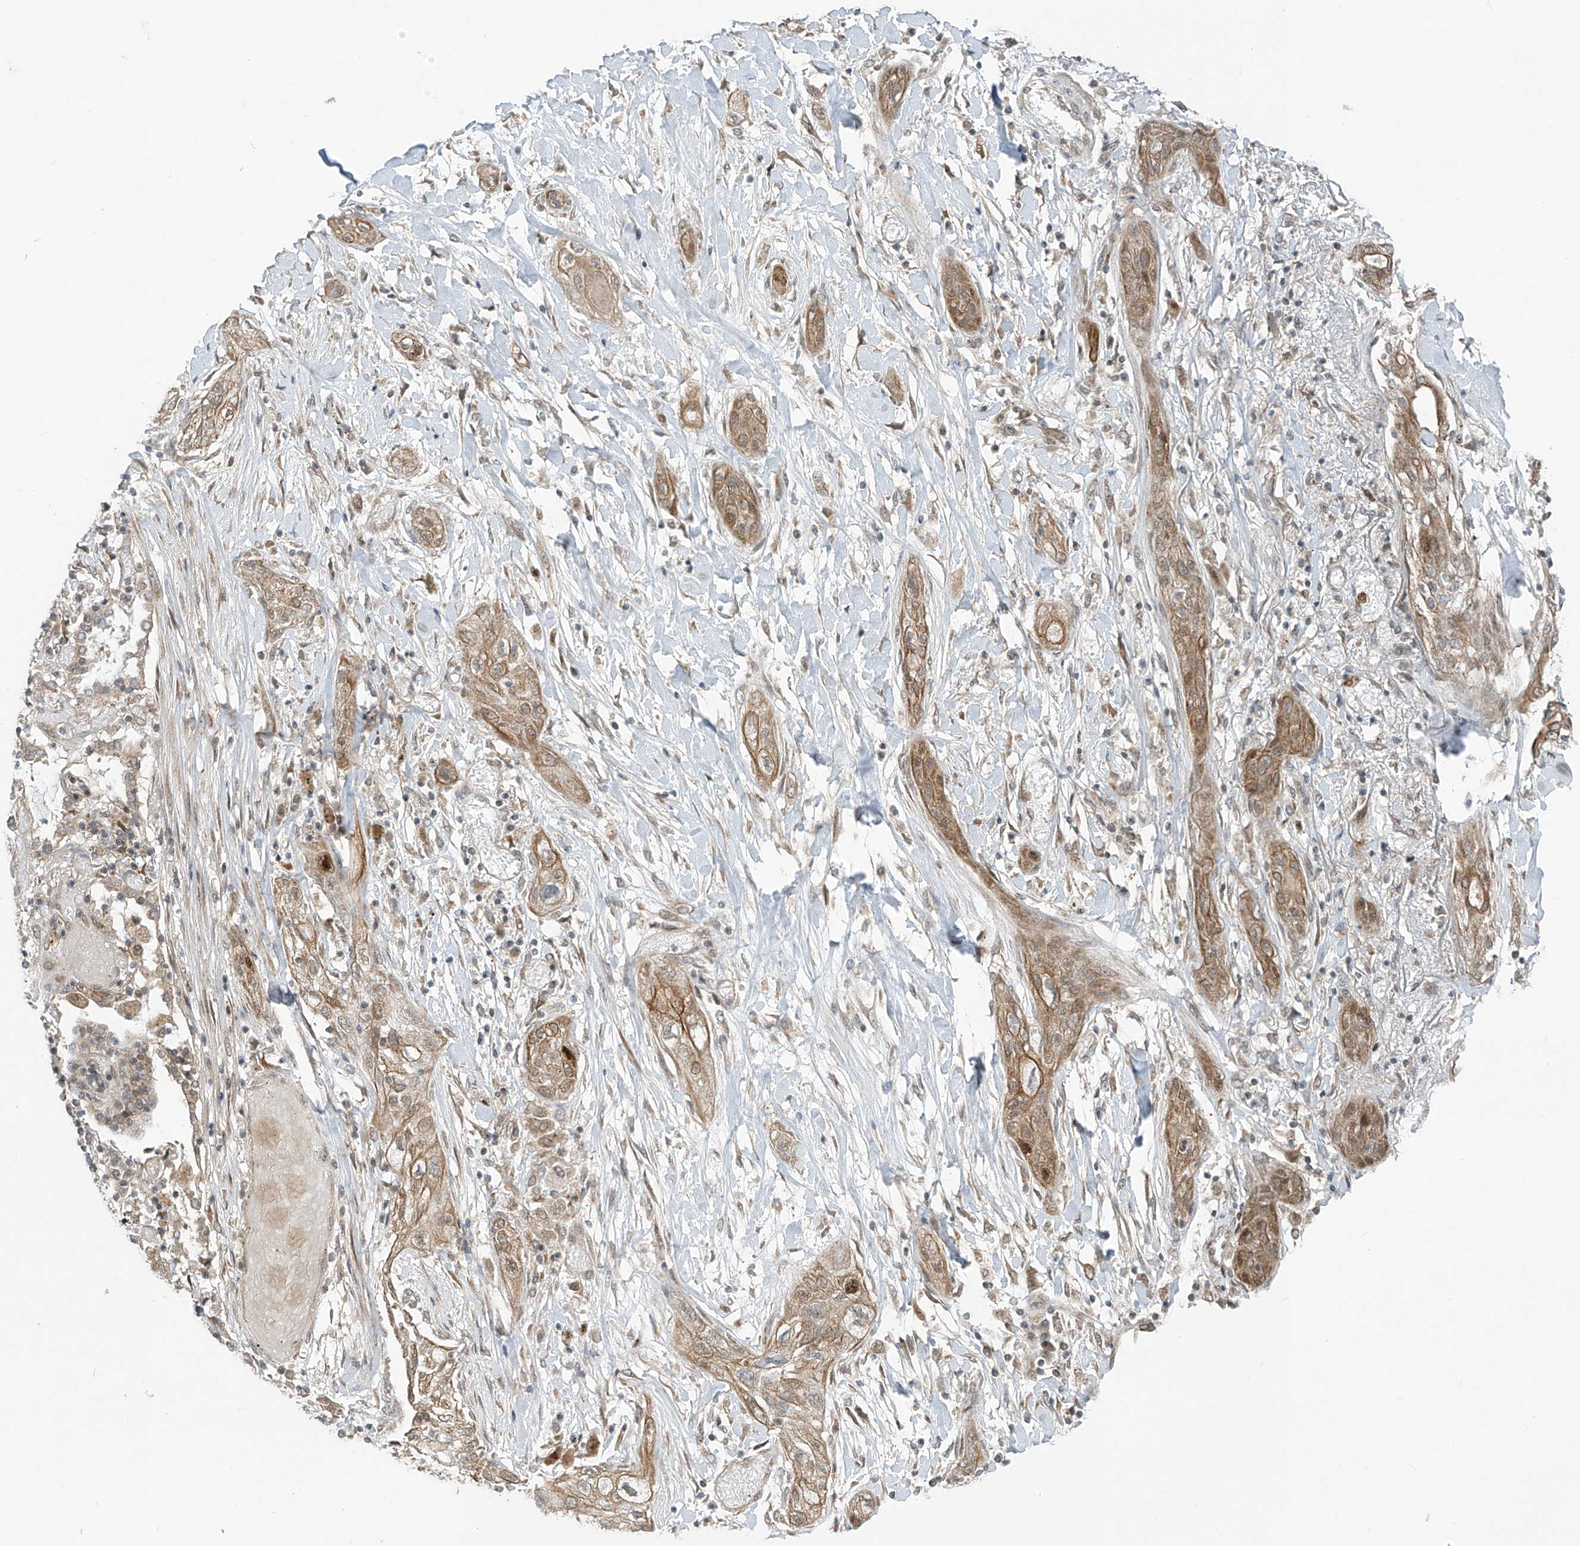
{"staining": {"intensity": "moderate", "quantity": ">75%", "location": "cytoplasmic/membranous"}, "tissue": "lung cancer", "cell_type": "Tumor cells", "image_type": "cancer", "snomed": [{"axis": "morphology", "description": "Squamous cell carcinoma, NOS"}, {"axis": "topography", "description": "Lung"}], "caption": "Protein analysis of lung cancer (squamous cell carcinoma) tissue reveals moderate cytoplasmic/membranous positivity in about >75% of tumor cells.", "gene": "PDE11A", "patient": {"sex": "female", "age": 47}}